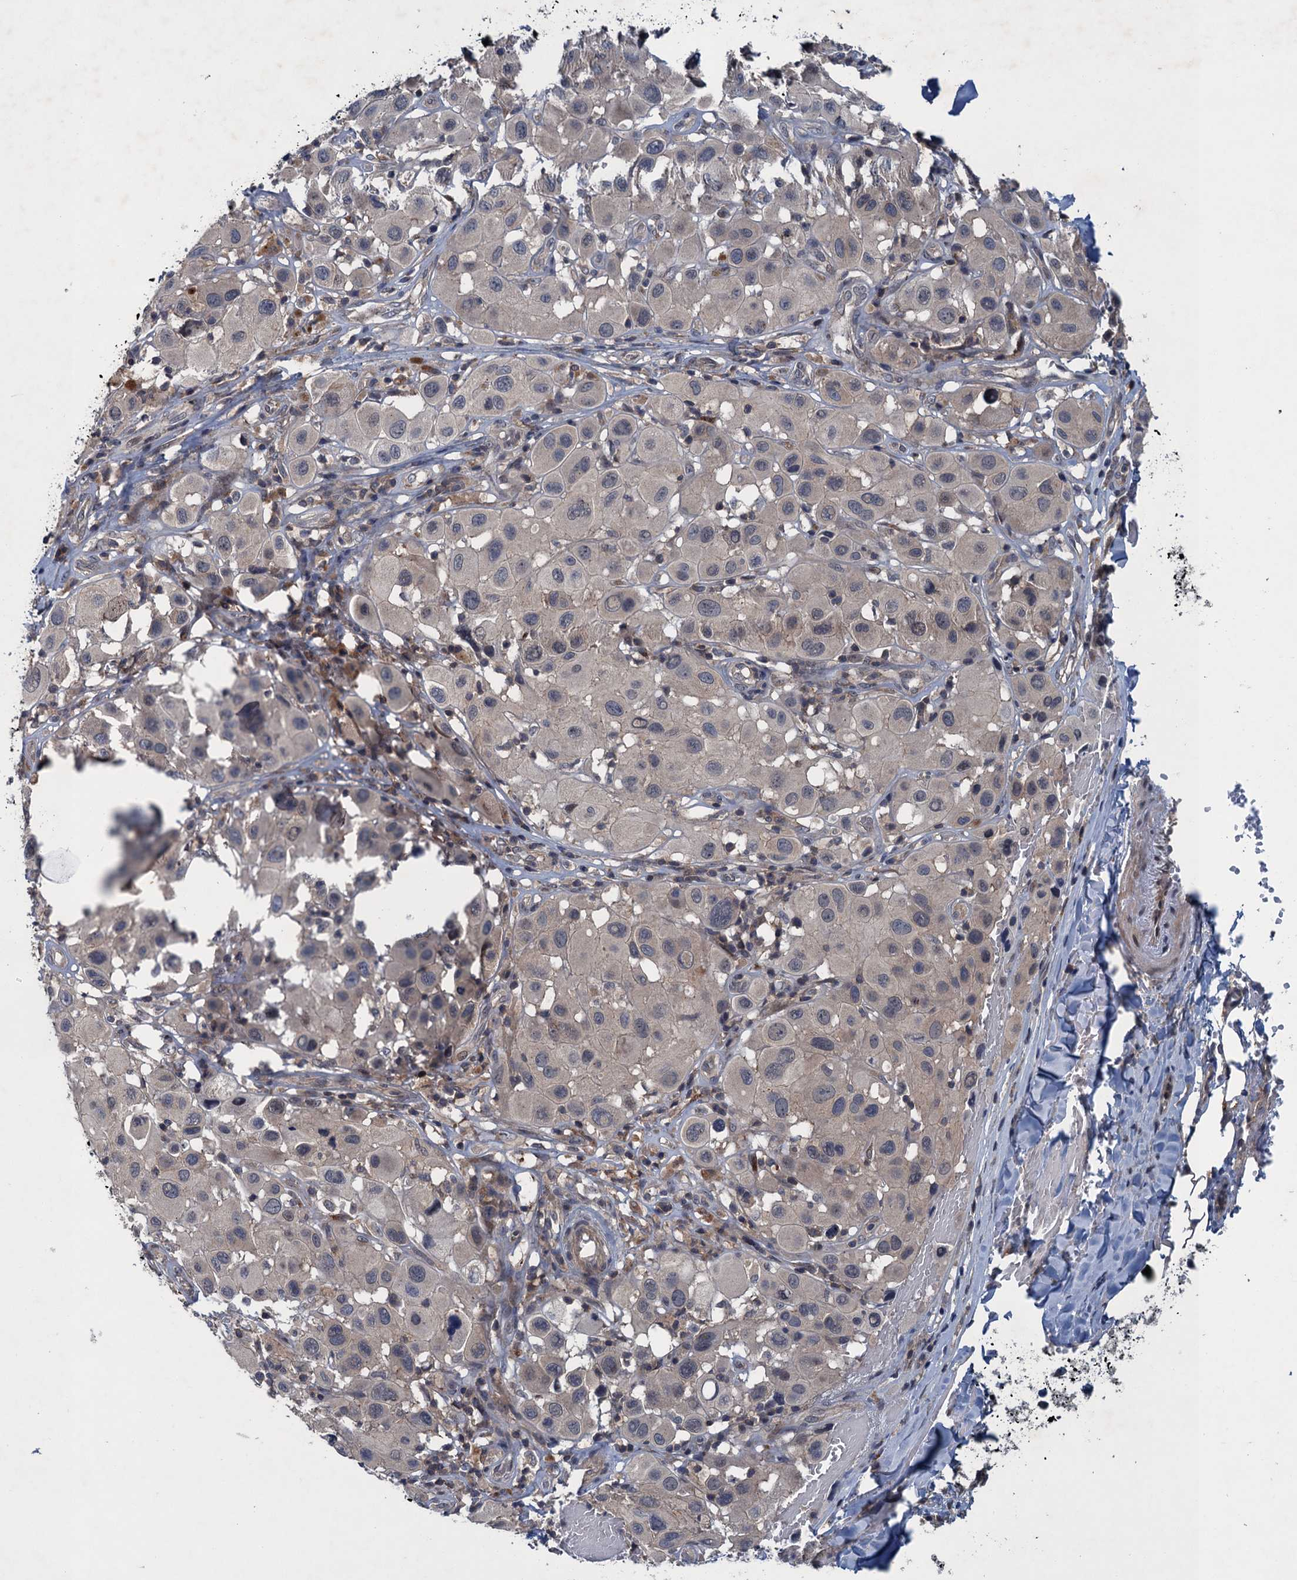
{"staining": {"intensity": "negative", "quantity": "none", "location": "none"}, "tissue": "melanoma", "cell_type": "Tumor cells", "image_type": "cancer", "snomed": [{"axis": "morphology", "description": "Malignant melanoma, Metastatic site"}, {"axis": "topography", "description": "Skin"}], "caption": "Melanoma was stained to show a protein in brown. There is no significant expression in tumor cells.", "gene": "RNF165", "patient": {"sex": "male", "age": 41}}